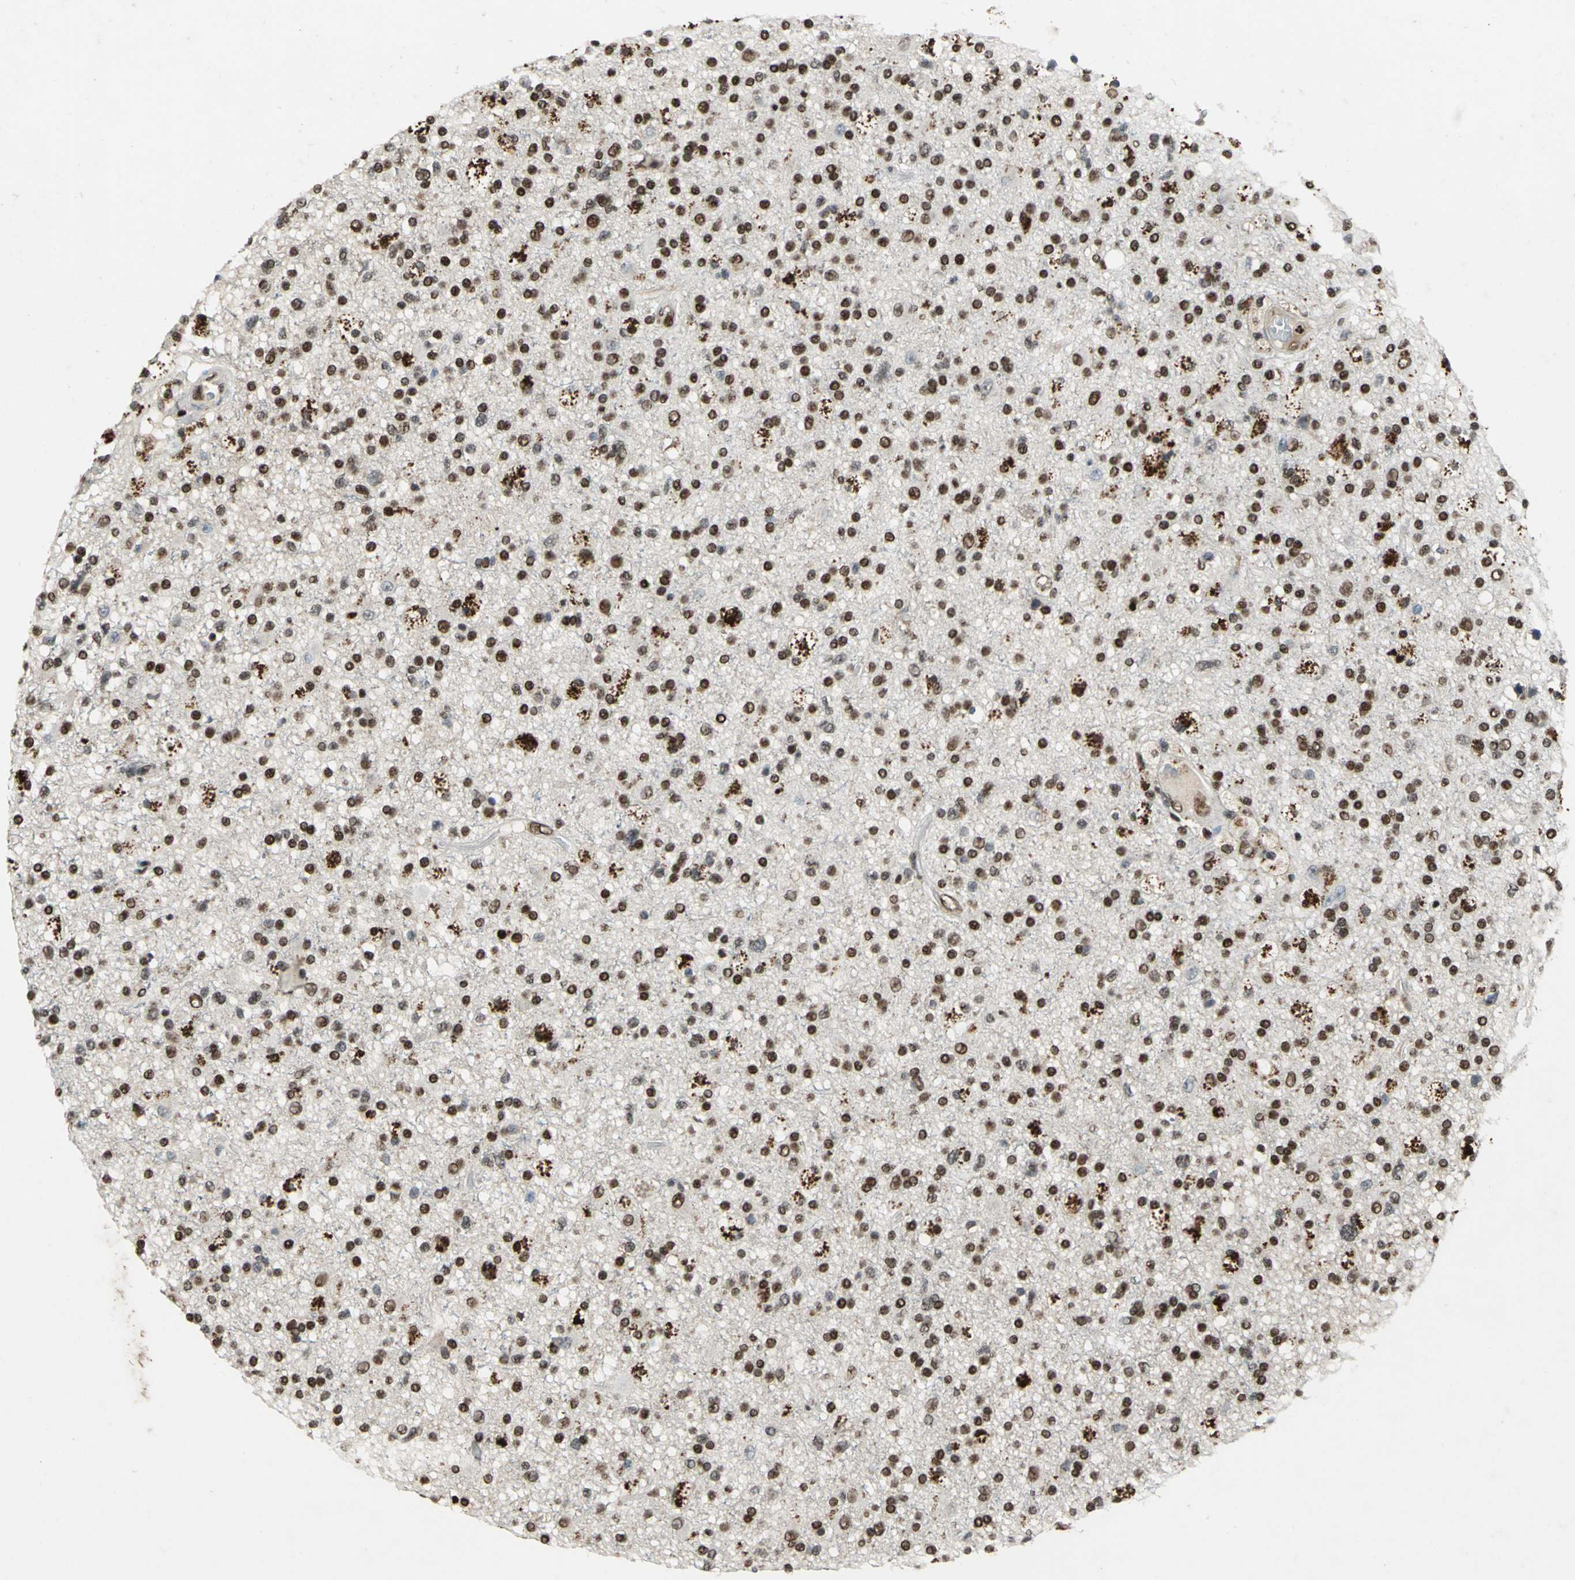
{"staining": {"intensity": "strong", "quantity": ">75%", "location": "nuclear"}, "tissue": "glioma", "cell_type": "Tumor cells", "image_type": "cancer", "snomed": [{"axis": "morphology", "description": "Glioma, malignant, High grade"}, {"axis": "topography", "description": "Brain"}], "caption": "A brown stain labels strong nuclear expression of a protein in glioma tumor cells. The staining was performed using DAB (3,3'-diaminobenzidine), with brown indicating positive protein expression. Nuclei are stained blue with hematoxylin.", "gene": "ANP32A", "patient": {"sex": "male", "age": 33}}